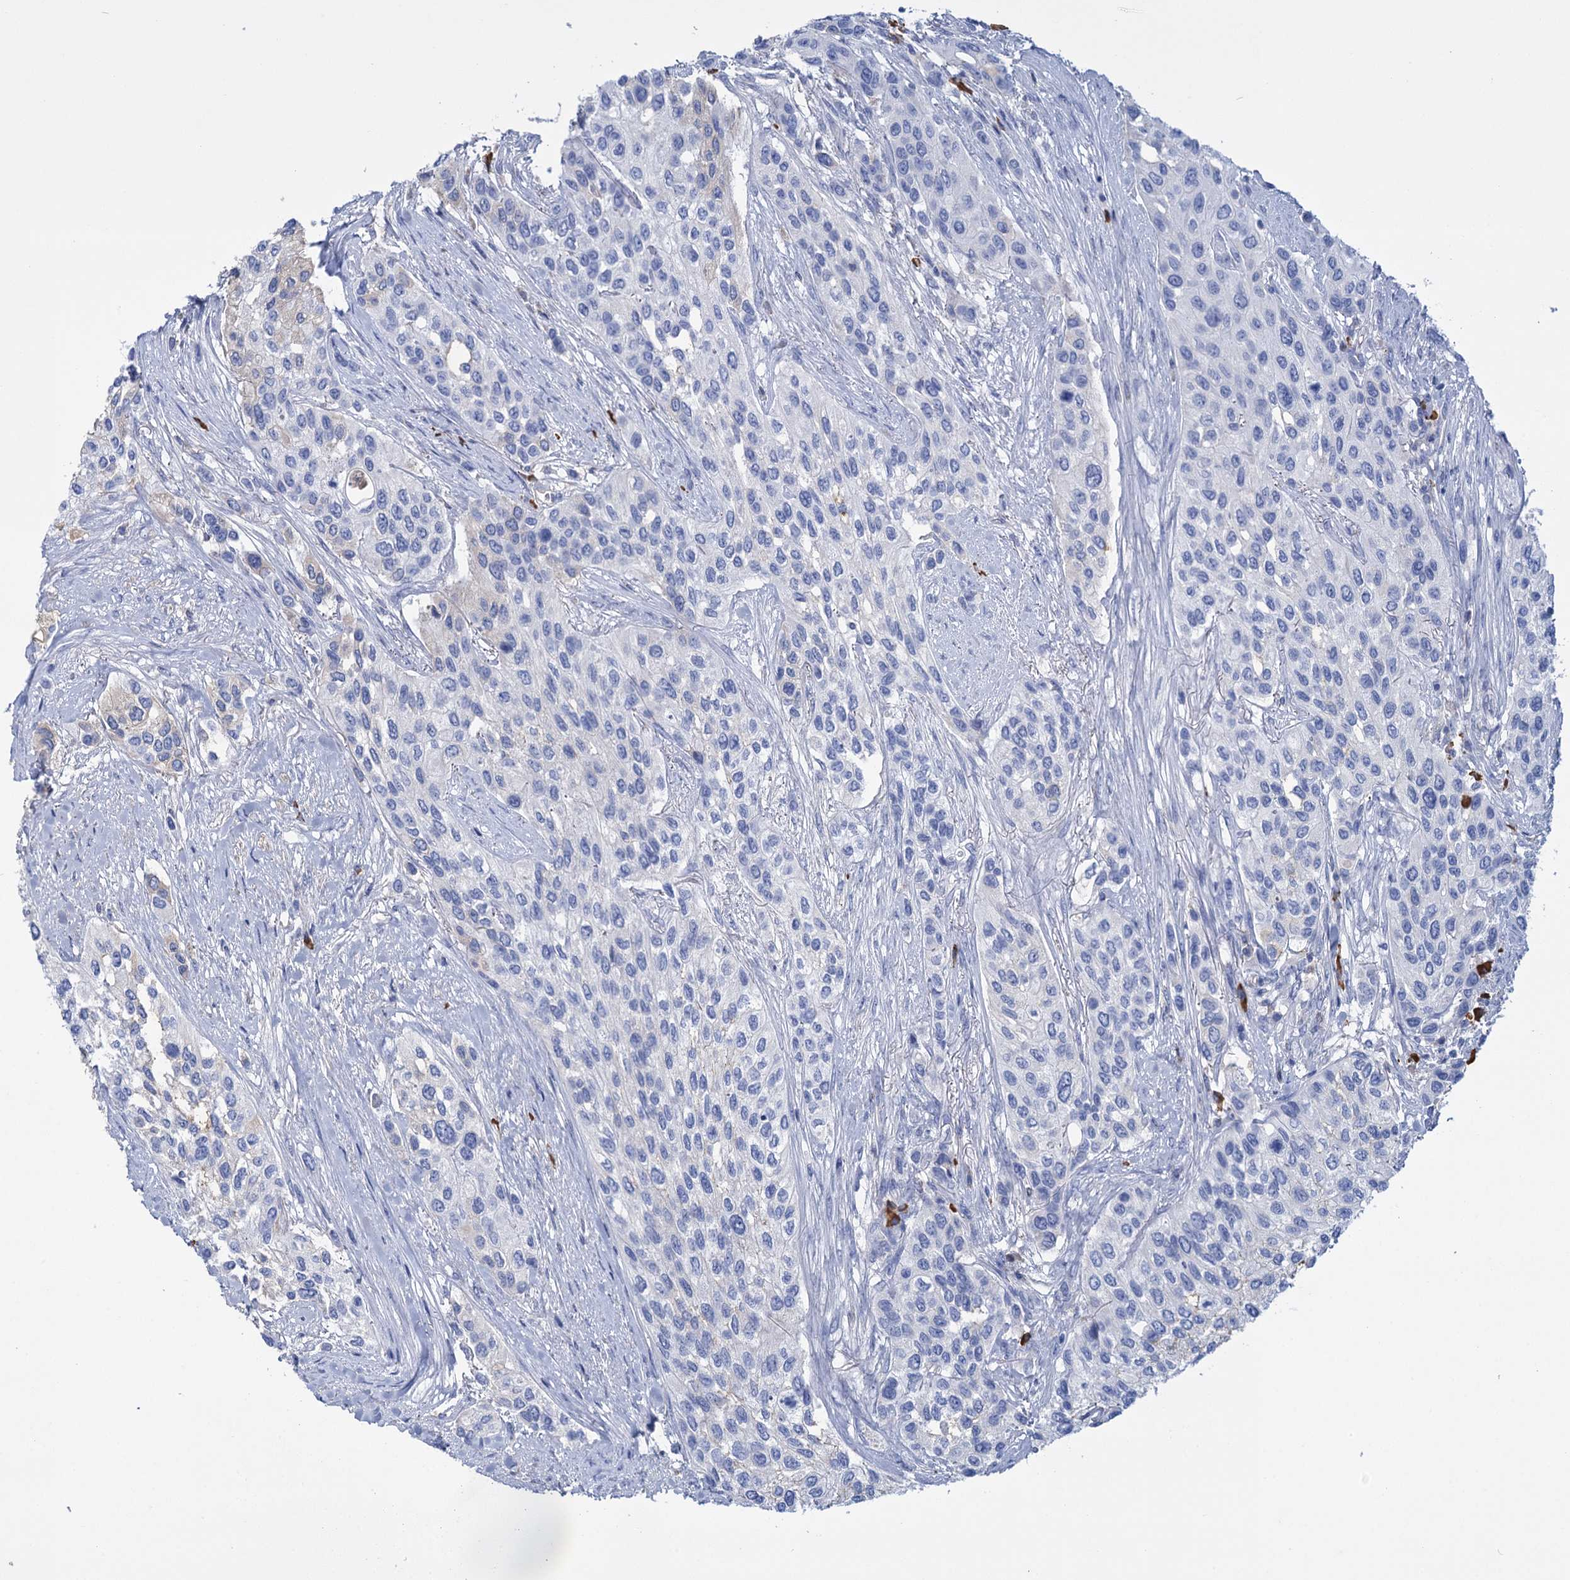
{"staining": {"intensity": "negative", "quantity": "none", "location": "none"}, "tissue": "urothelial cancer", "cell_type": "Tumor cells", "image_type": "cancer", "snomed": [{"axis": "morphology", "description": "Normal tissue, NOS"}, {"axis": "morphology", "description": "Urothelial carcinoma, High grade"}, {"axis": "topography", "description": "Vascular tissue"}, {"axis": "topography", "description": "Urinary bladder"}], "caption": "Protein analysis of urothelial carcinoma (high-grade) displays no significant expression in tumor cells.", "gene": "FBXW12", "patient": {"sex": "female", "age": 56}}